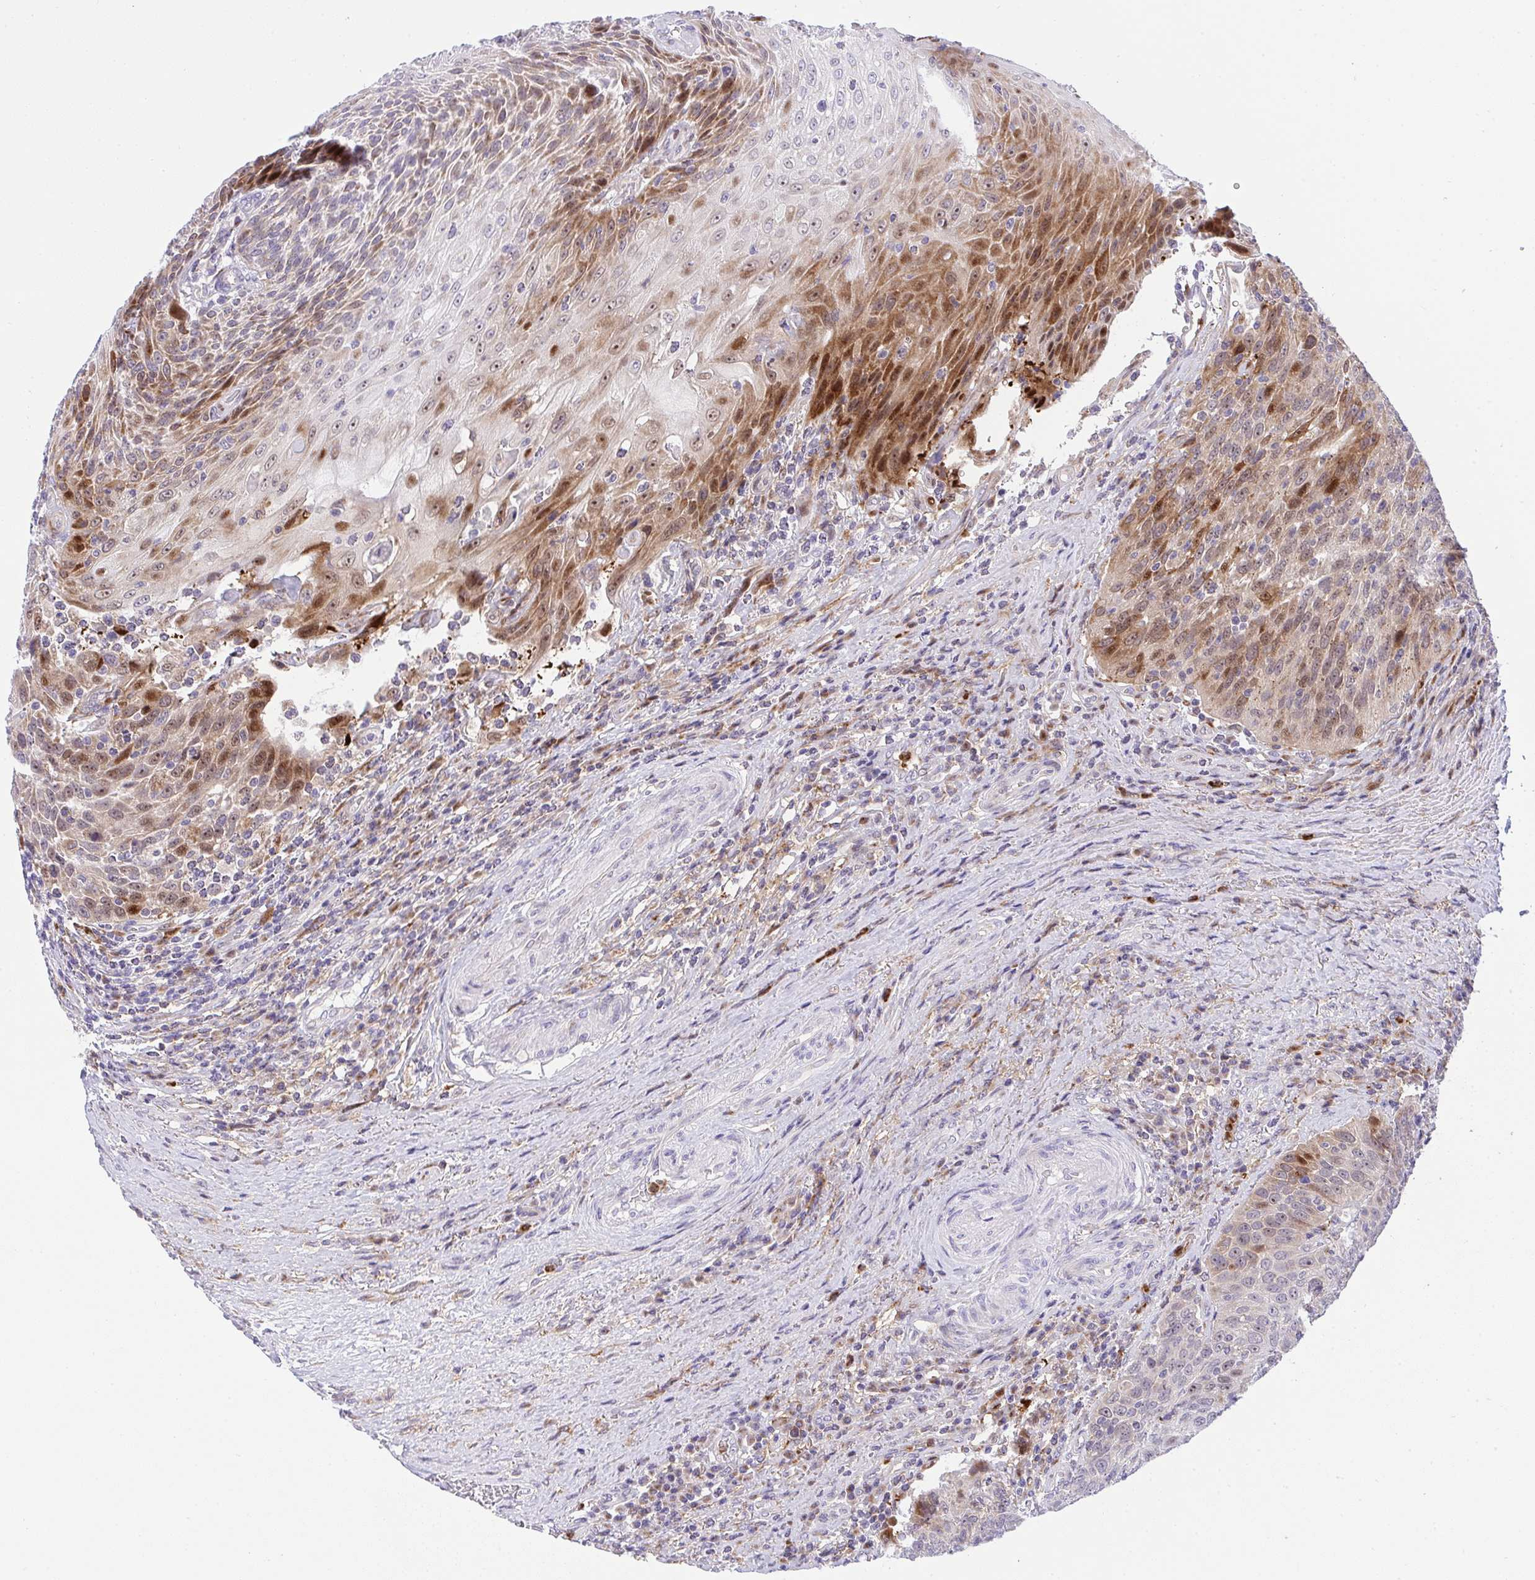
{"staining": {"intensity": "strong", "quantity": "<25%", "location": "cytoplasmic/membranous,nuclear"}, "tissue": "urothelial cancer", "cell_type": "Tumor cells", "image_type": "cancer", "snomed": [{"axis": "morphology", "description": "Urothelial carcinoma, High grade"}, {"axis": "topography", "description": "Urinary bladder"}], "caption": "Protein expression by IHC displays strong cytoplasmic/membranous and nuclear expression in approximately <25% of tumor cells in urothelial cancer. The staining was performed using DAB (3,3'-diaminobenzidine) to visualize the protein expression in brown, while the nuclei were stained in blue with hematoxylin (Magnification: 20x).", "gene": "ZNF554", "patient": {"sex": "female", "age": 70}}